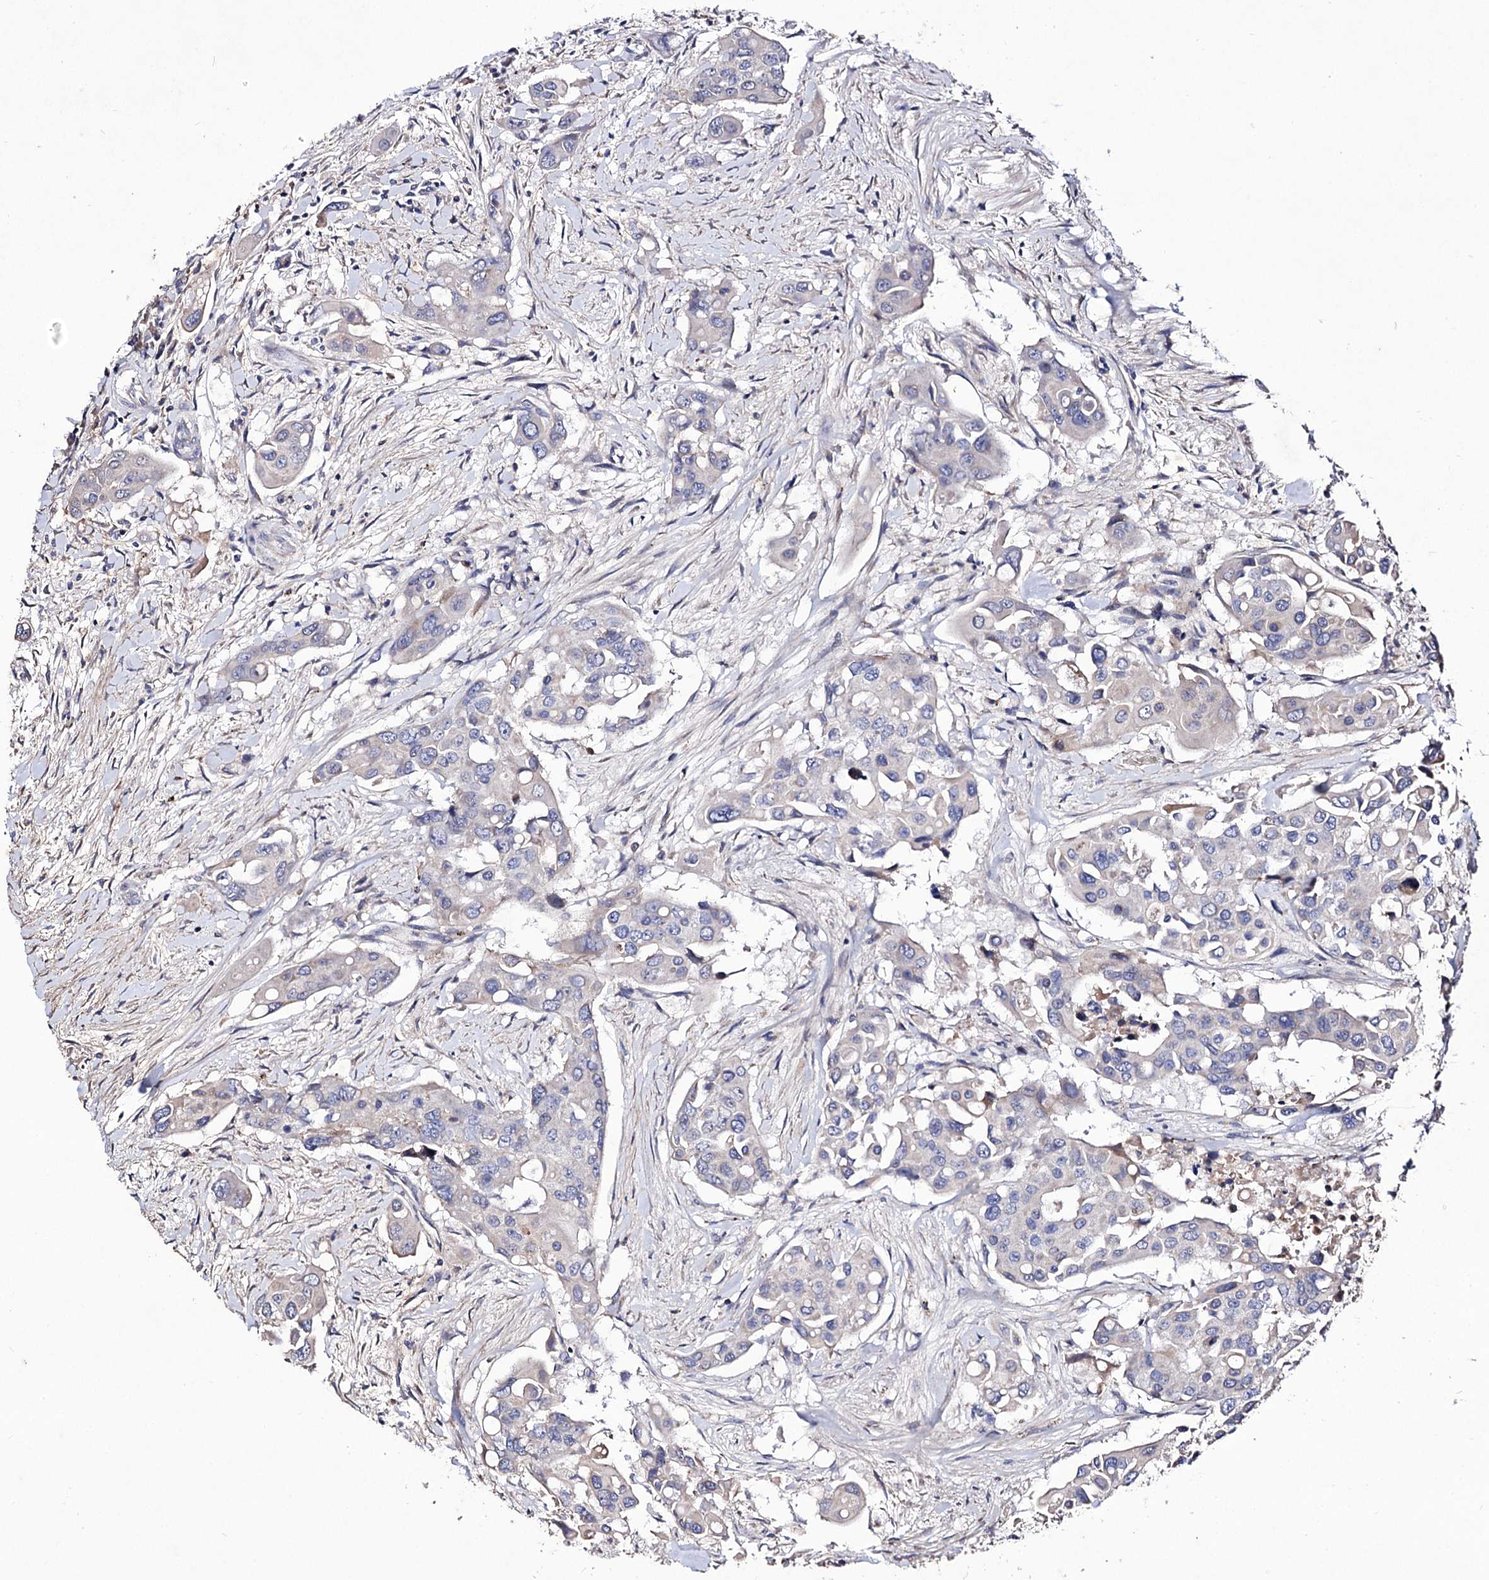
{"staining": {"intensity": "negative", "quantity": "none", "location": "none"}, "tissue": "colorectal cancer", "cell_type": "Tumor cells", "image_type": "cancer", "snomed": [{"axis": "morphology", "description": "Adenocarcinoma, NOS"}, {"axis": "topography", "description": "Colon"}], "caption": "IHC image of human colorectal cancer (adenocarcinoma) stained for a protein (brown), which exhibits no positivity in tumor cells. The staining was performed using DAB to visualize the protein expression in brown, while the nuclei were stained in blue with hematoxylin (Magnification: 20x).", "gene": "MYO1H", "patient": {"sex": "male", "age": 77}}